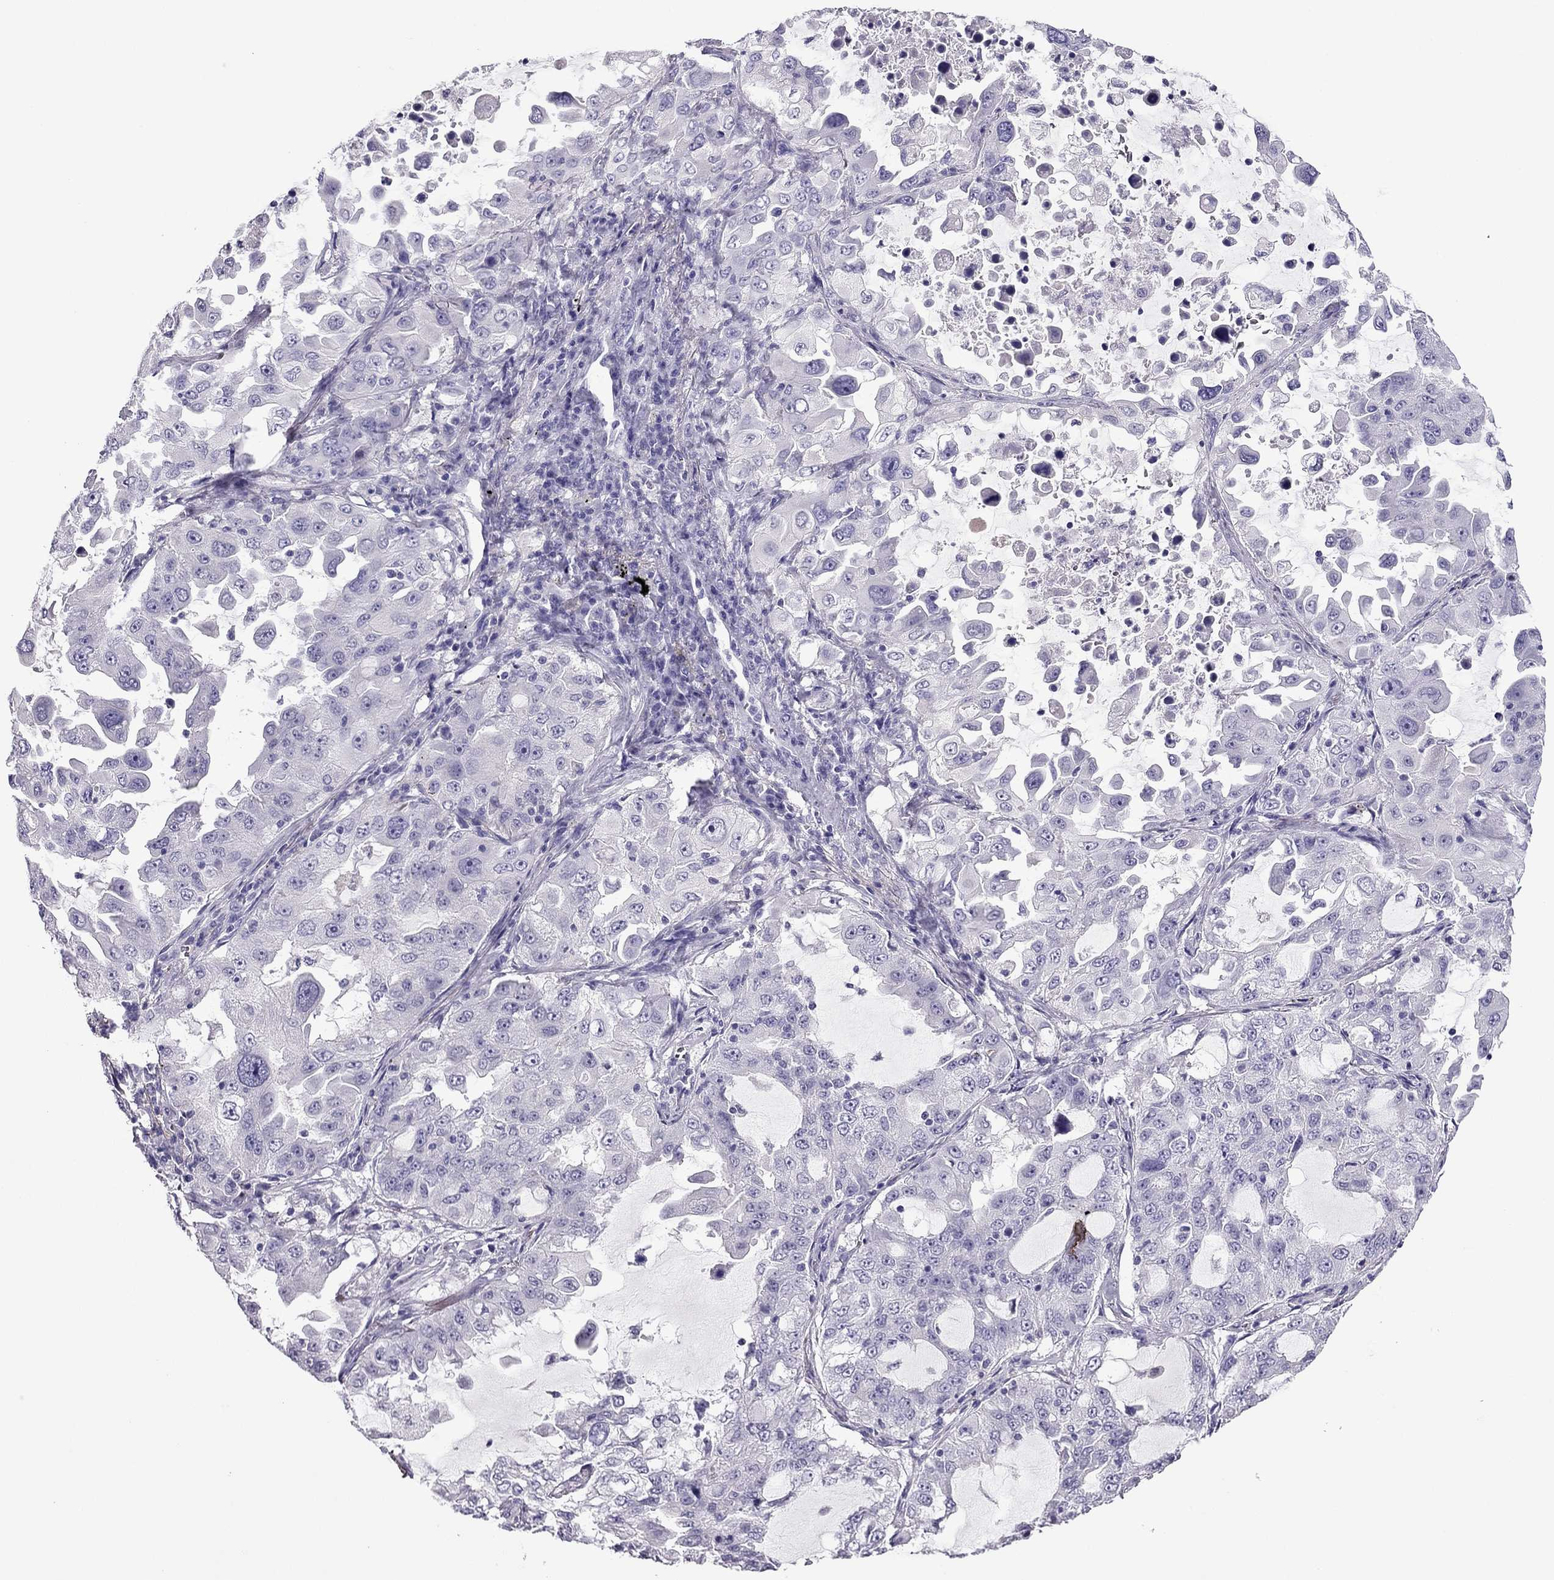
{"staining": {"intensity": "negative", "quantity": "none", "location": "none"}, "tissue": "lung cancer", "cell_type": "Tumor cells", "image_type": "cancer", "snomed": [{"axis": "morphology", "description": "Adenocarcinoma, NOS"}, {"axis": "topography", "description": "Lung"}], "caption": "Tumor cells are negative for brown protein staining in adenocarcinoma (lung).", "gene": "GJA8", "patient": {"sex": "female", "age": 61}}